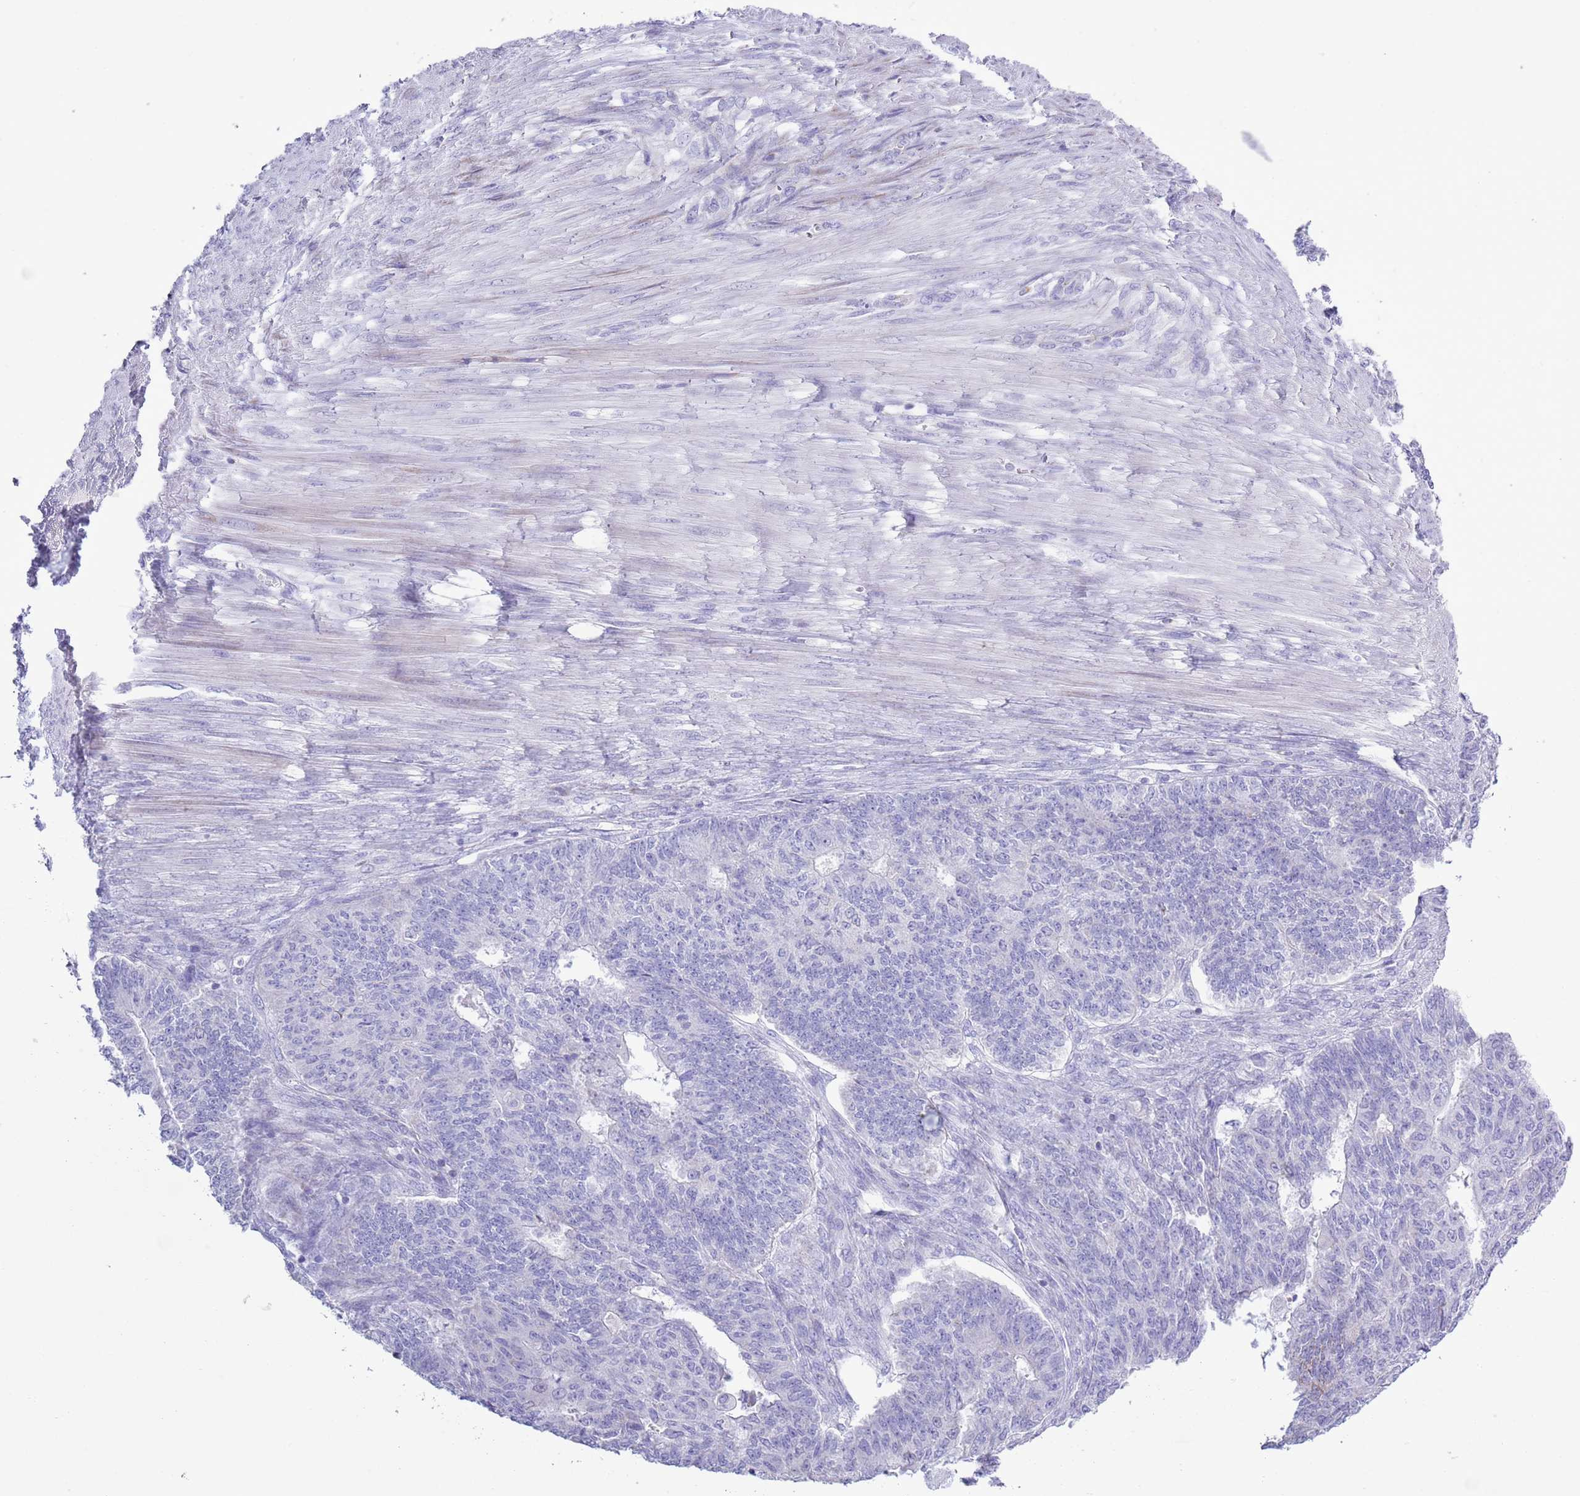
{"staining": {"intensity": "negative", "quantity": "none", "location": "none"}, "tissue": "endometrial cancer", "cell_type": "Tumor cells", "image_type": "cancer", "snomed": [{"axis": "morphology", "description": "Adenocarcinoma, NOS"}, {"axis": "topography", "description": "Endometrium"}], "caption": "The image exhibits no significant positivity in tumor cells of endometrial cancer.", "gene": "MOCOS", "patient": {"sex": "female", "age": 32}}